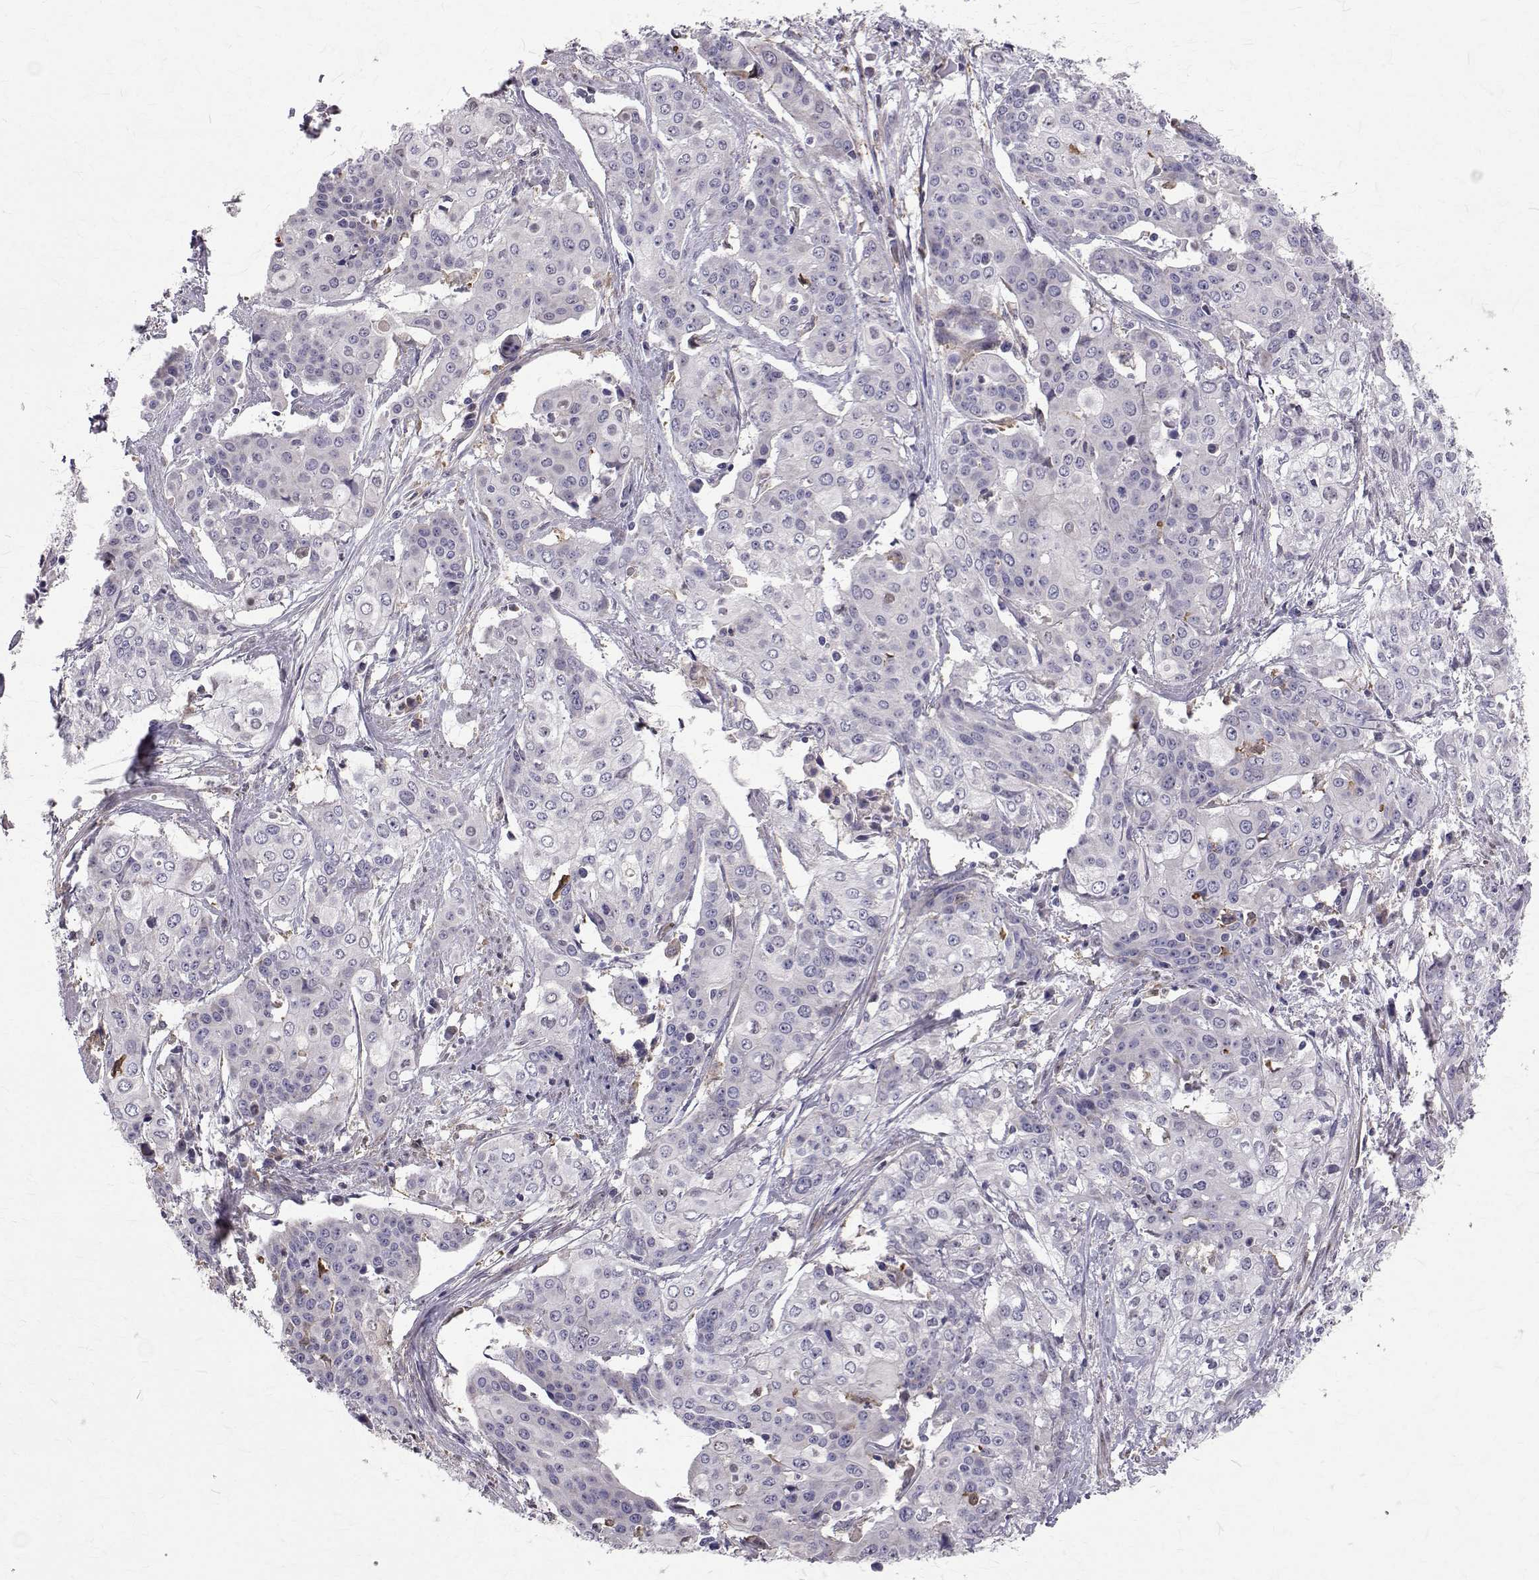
{"staining": {"intensity": "negative", "quantity": "none", "location": "none"}, "tissue": "cervical cancer", "cell_type": "Tumor cells", "image_type": "cancer", "snomed": [{"axis": "morphology", "description": "Squamous cell carcinoma, NOS"}, {"axis": "topography", "description": "Cervix"}], "caption": "Tumor cells are negative for brown protein staining in squamous cell carcinoma (cervical).", "gene": "CCDC89", "patient": {"sex": "female", "age": 39}}